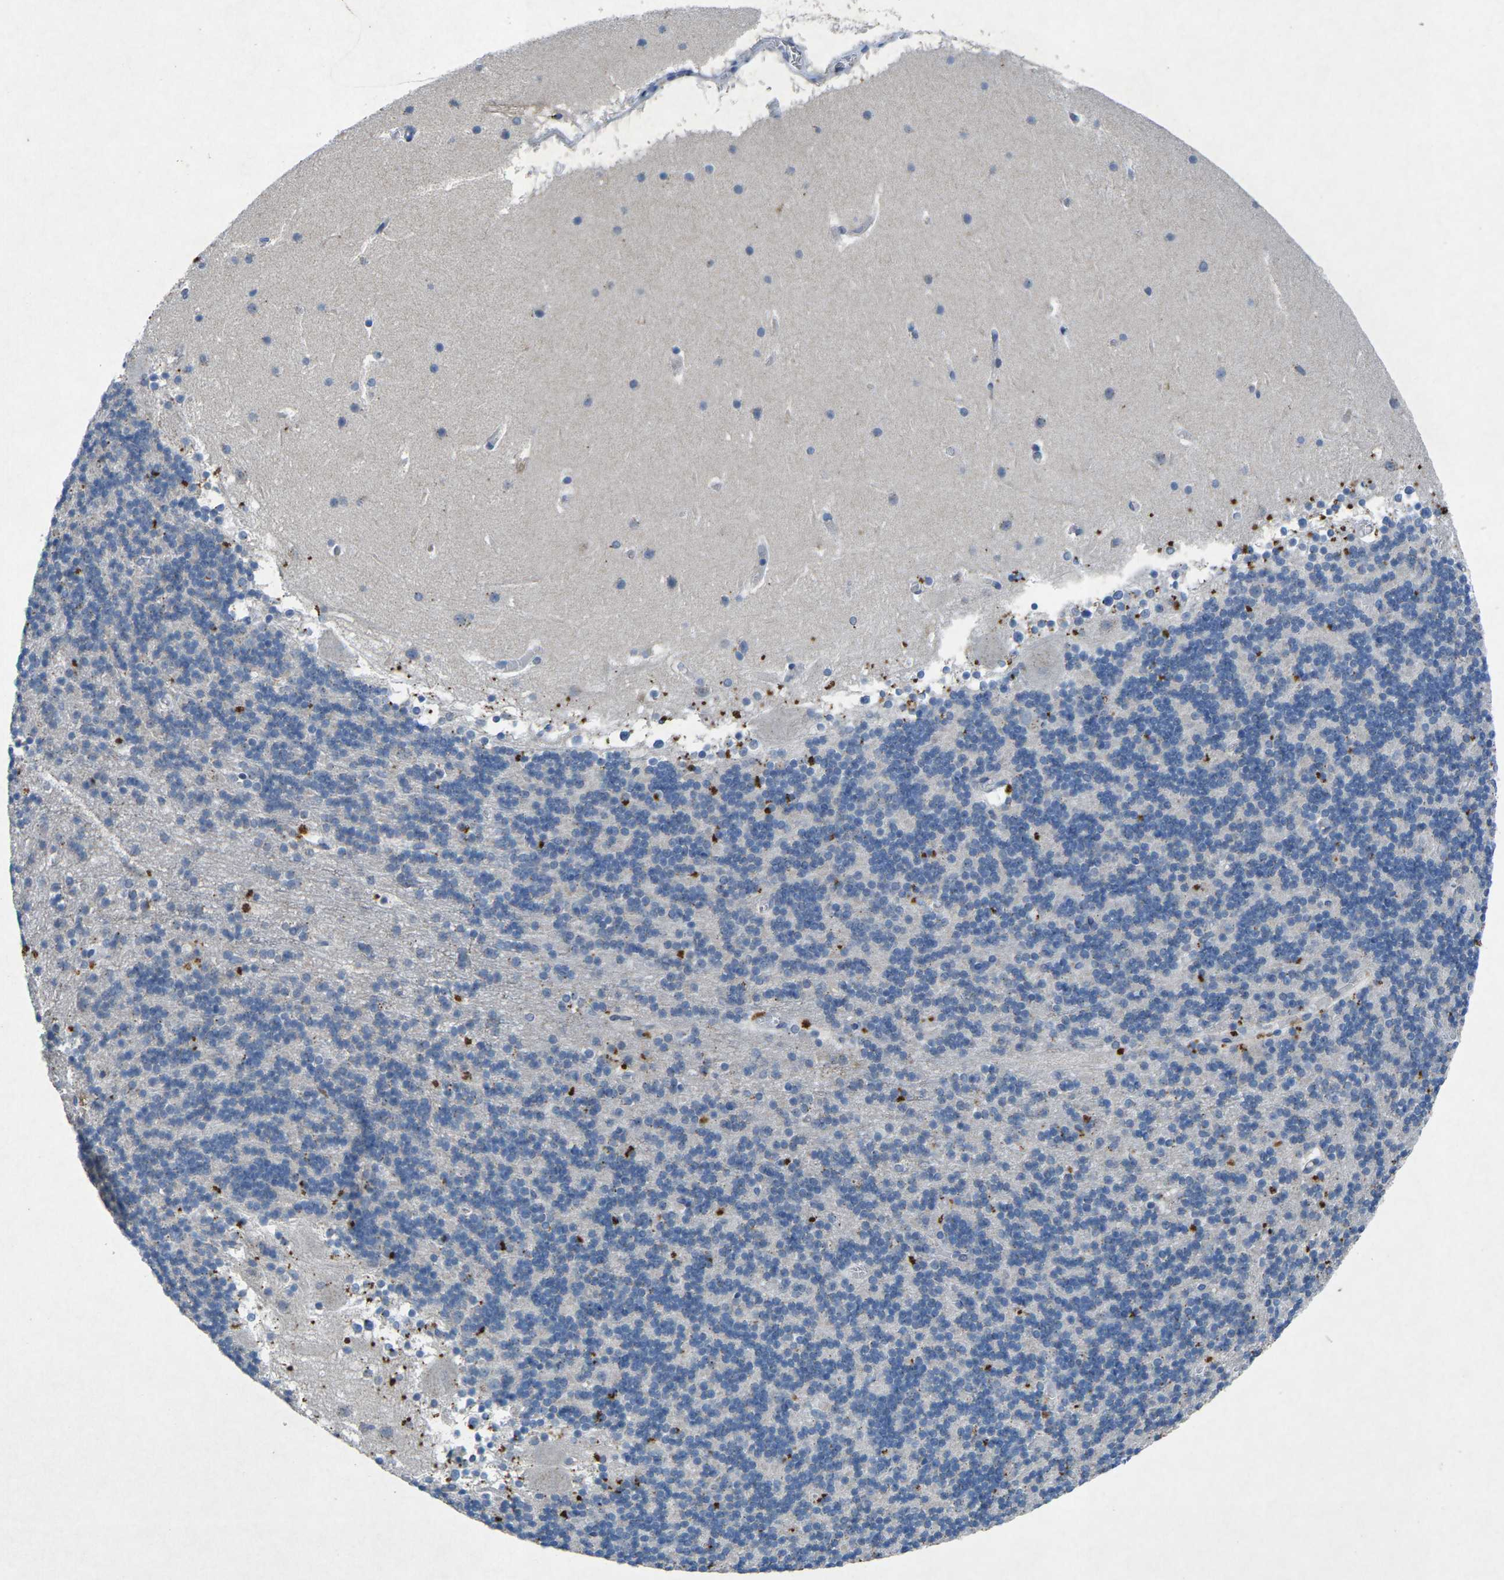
{"staining": {"intensity": "negative", "quantity": "none", "location": "none"}, "tissue": "cerebellum", "cell_type": "Cells in granular layer", "image_type": "normal", "snomed": [{"axis": "morphology", "description": "Normal tissue, NOS"}, {"axis": "topography", "description": "Cerebellum"}], "caption": "There is no significant positivity in cells in granular layer of cerebellum. (DAB IHC with hematoxylin counter stain).", "gene": "PLG", "patient": {"sex": "male", "age": 45}}